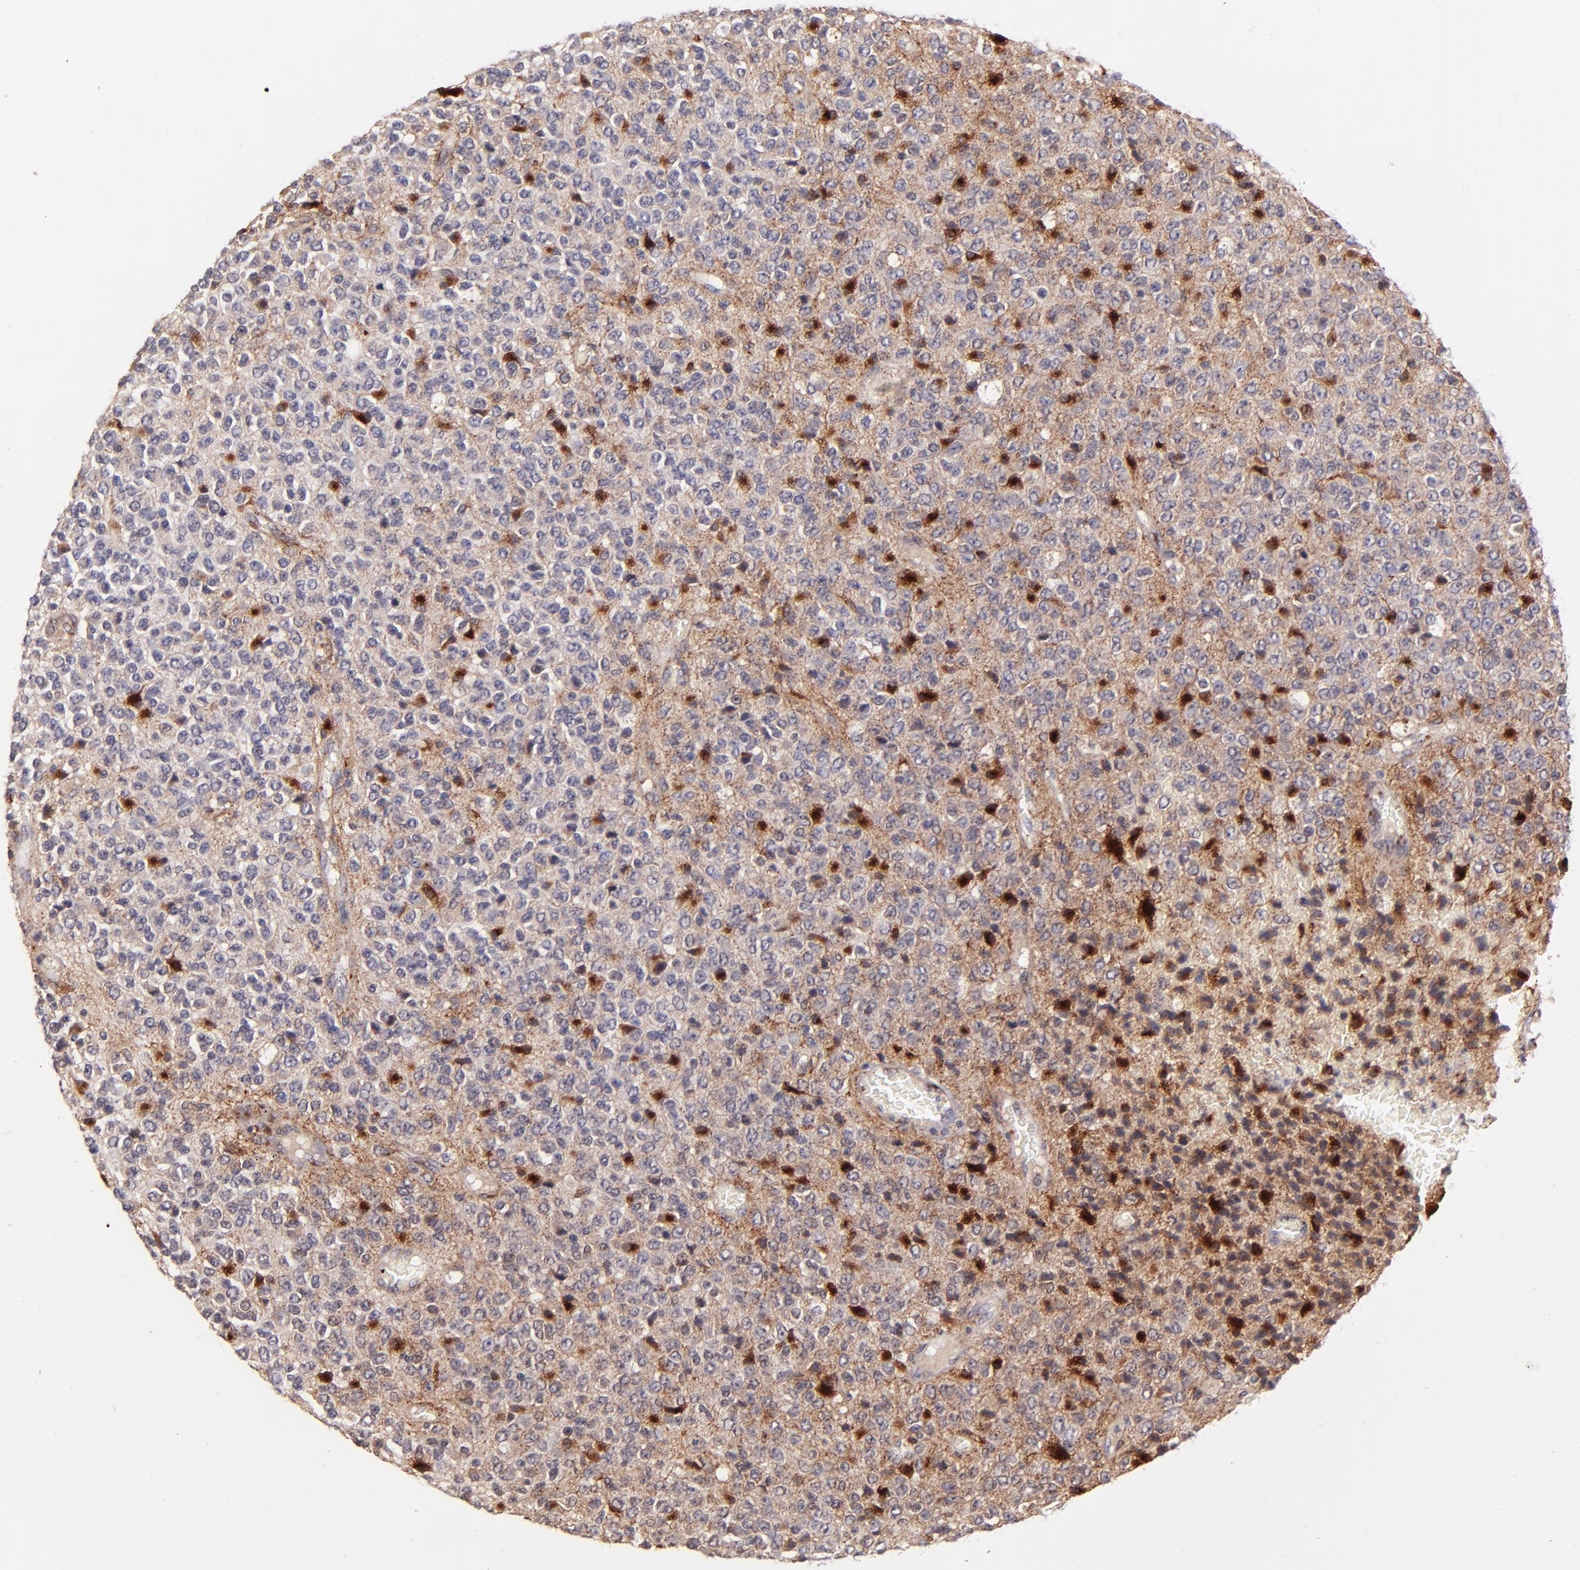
{"staining": {"intensity": "strong", "quantity": "<25%", "location": "cytoplasmic/membranous,nuclear"}, "tissue": "glioma", "cell_type": "Tumor cells", "image_type": "cancer", "snomed": [{"axis": "morphology", "description": "Glioma, malignant, High grade"}, {"axis": "topography", "description": "pancreas cauda"}], "caption": "Human malignant high-grade glioma stained for a protein (brown) exhibits strong cytoplasmic/membranous and nuclear positive expression in about <25% of tumor cells.", "gene": "SPARC", "patient": {"sex": "male", "age": 60}}